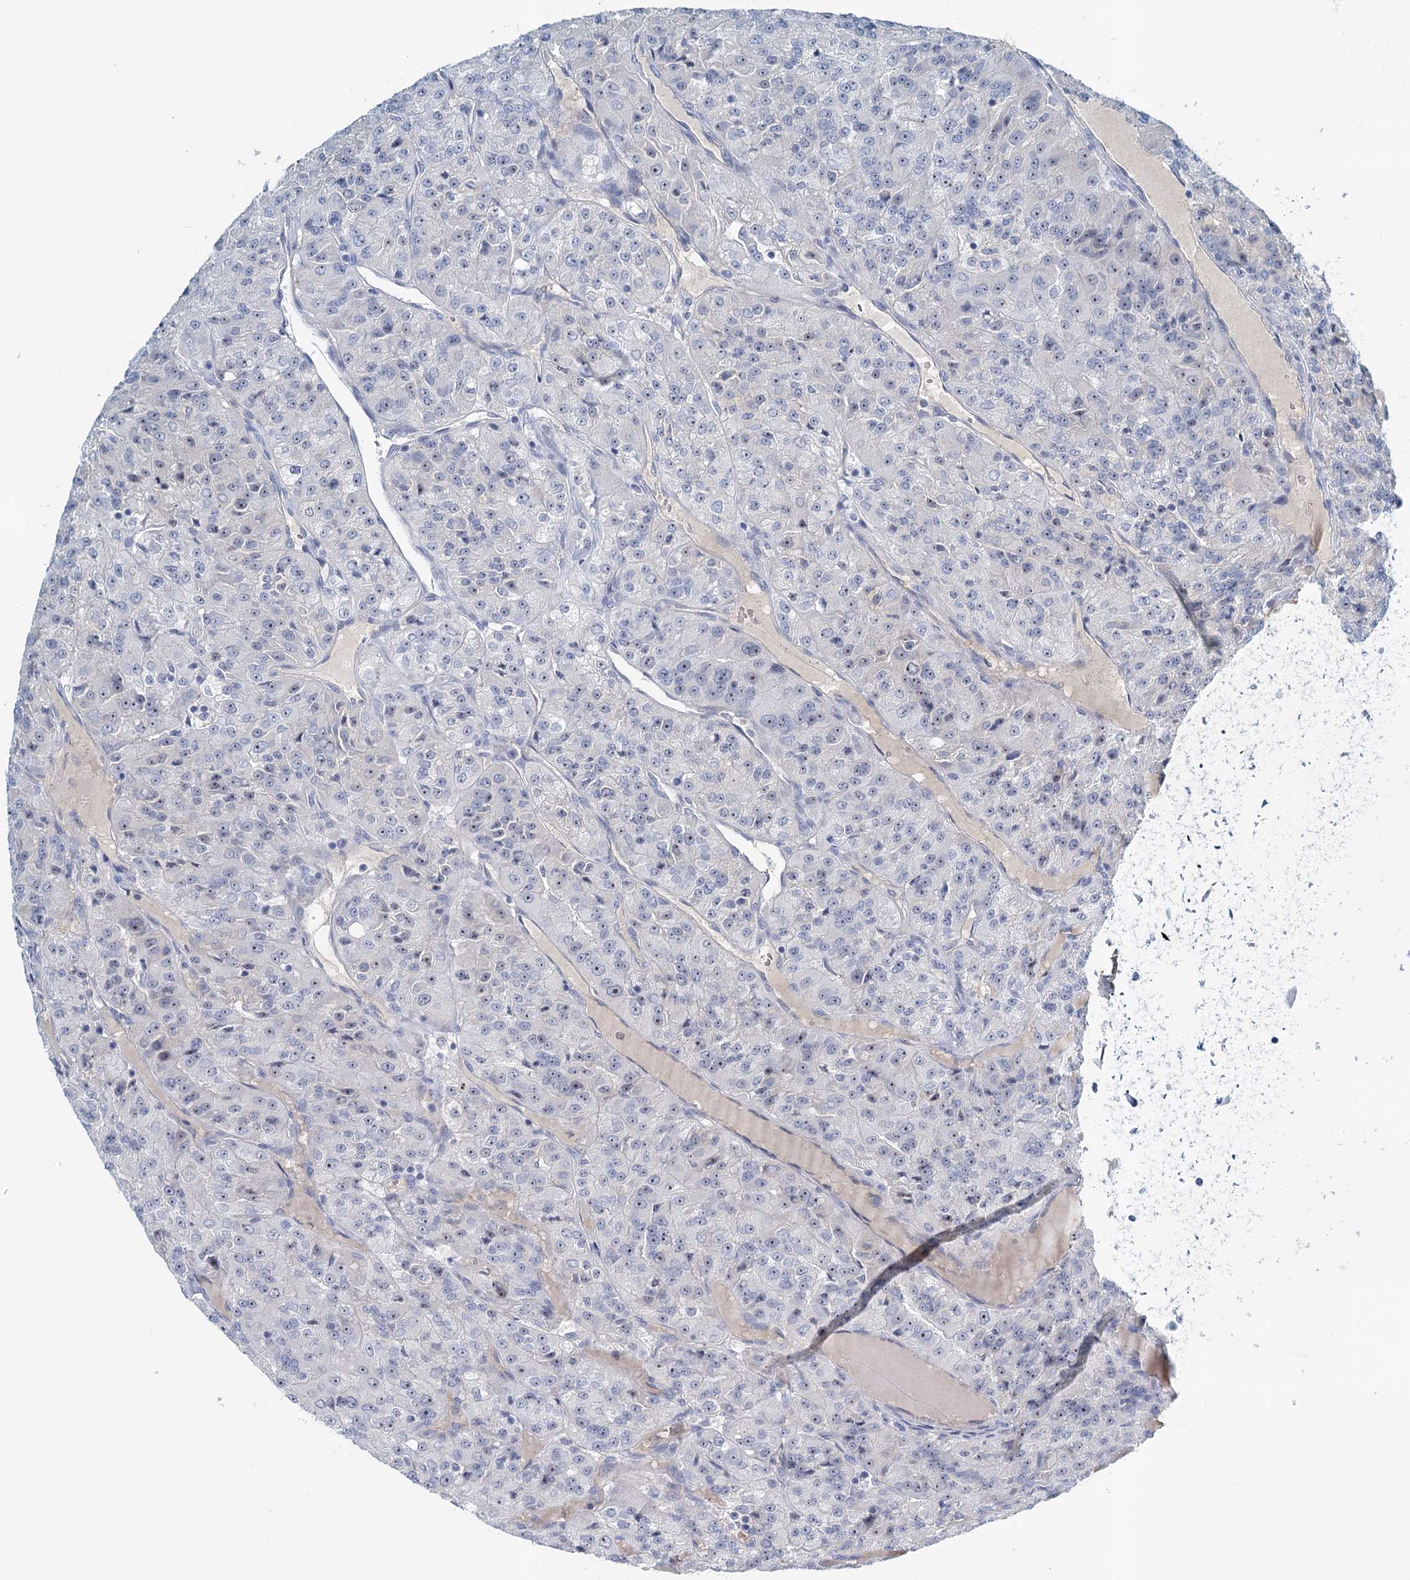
{"staining": {"intensity": "negative", "quantity": "none", "location": "none"}, "tissue": "renal cancer", "cell_type": "Tumor cells", "image_type": "cancer", "snomed": [{"axis": "morphology", "description": "Adenocarcinoma, NOS"}, {"axis": "topography", "description": "Kidney"}], "caption": "Protein analysis of renal cancer displays no significant expression in tumor cells.", "gene": "RBM43", "patient": {"sex": "female", "age": 63}}